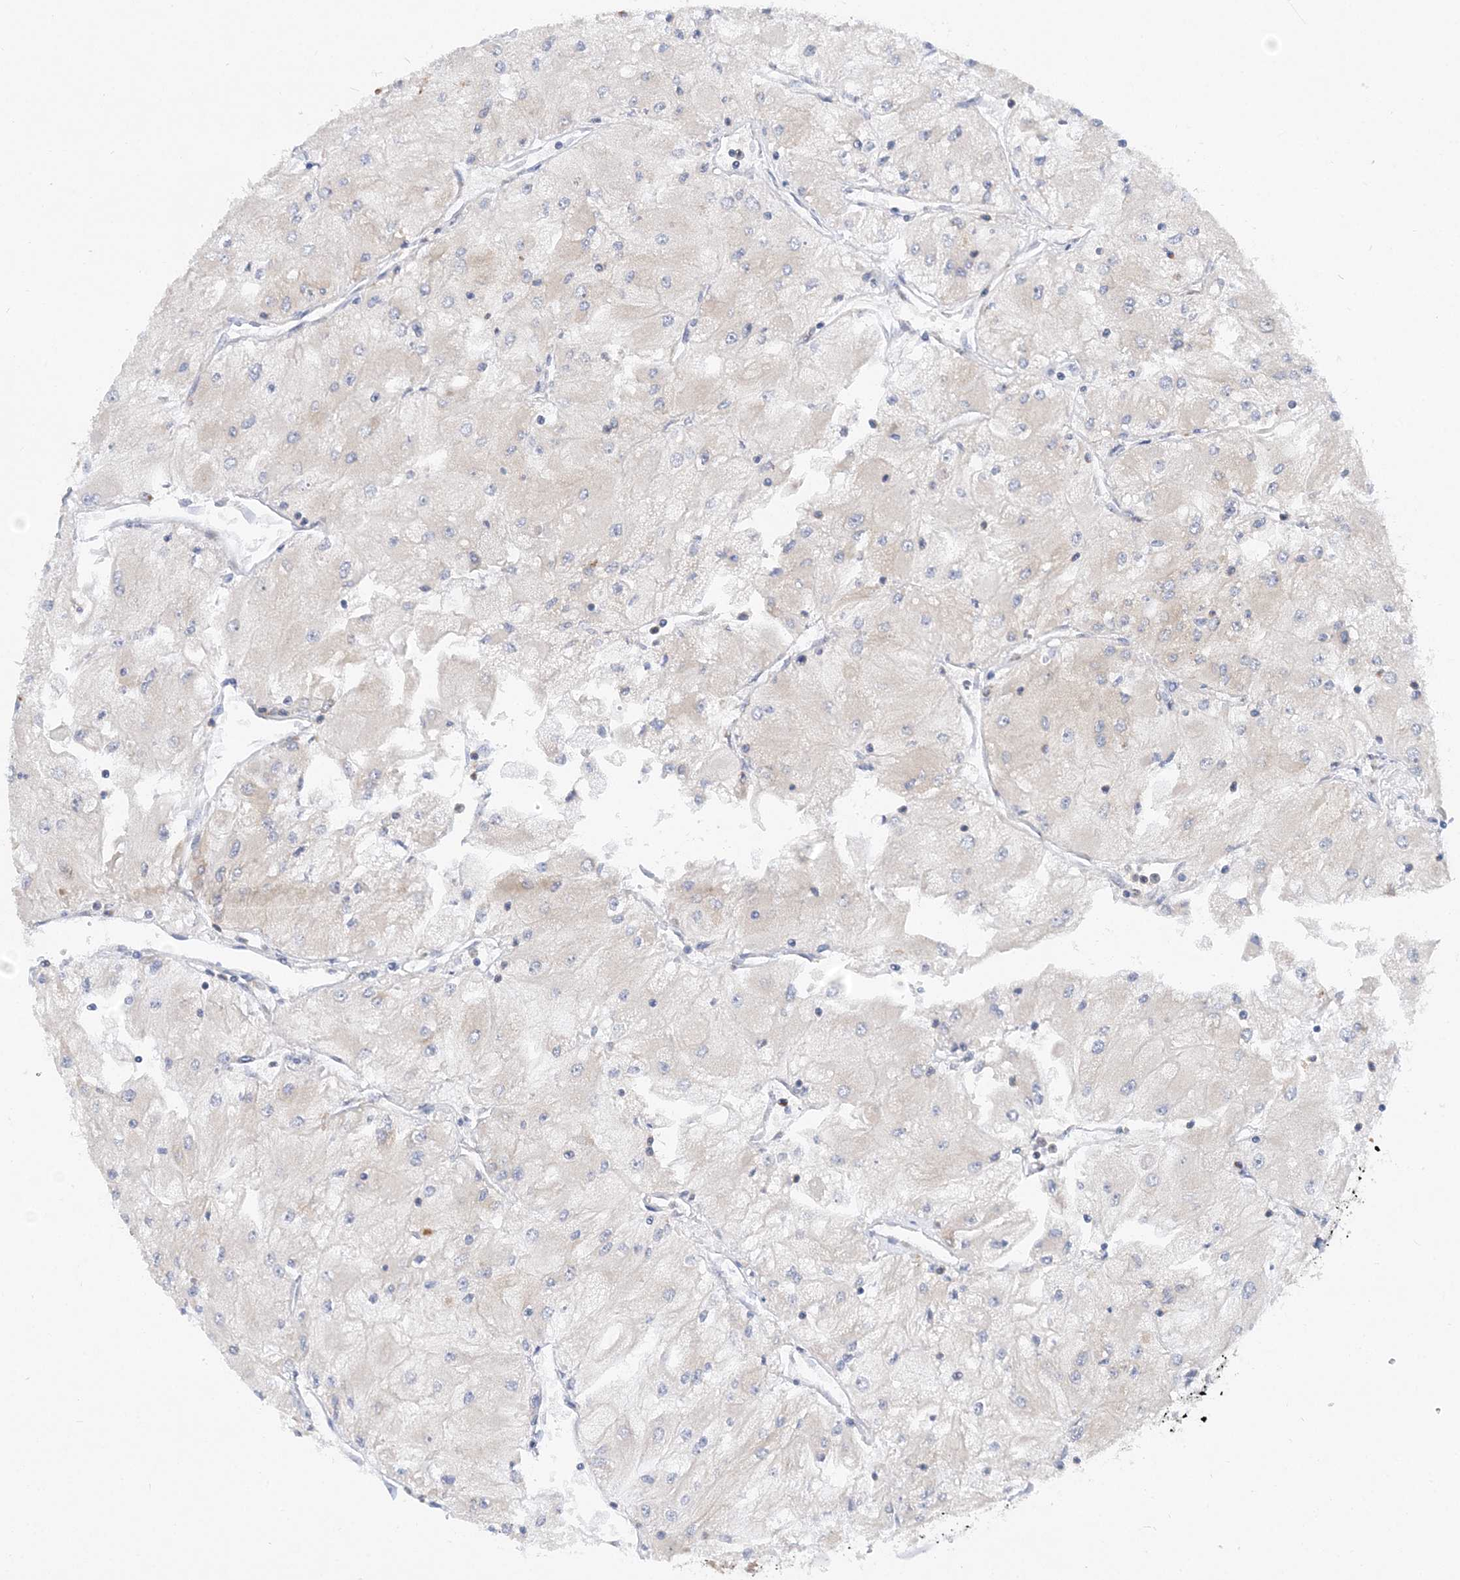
{"staining": {"intensity": "negative", "quantity": "none", "location": "none"}, "tissue": "renal cancer", "cell_type": "Tumor cells", "image_type": "cancer", "snomed": [{"axis": "morphology", "description": "Adenocarcinoma, NOS"}, {"axis": "topography", "description": "Kidney"}], "caption": "DAB immunohistochemical staining of human renal cancer (adenocarcinoma) shows no significant positivity in tumor cells.", "gene": "LARP4B", "patient": {"sex": "male", "age": 80}}